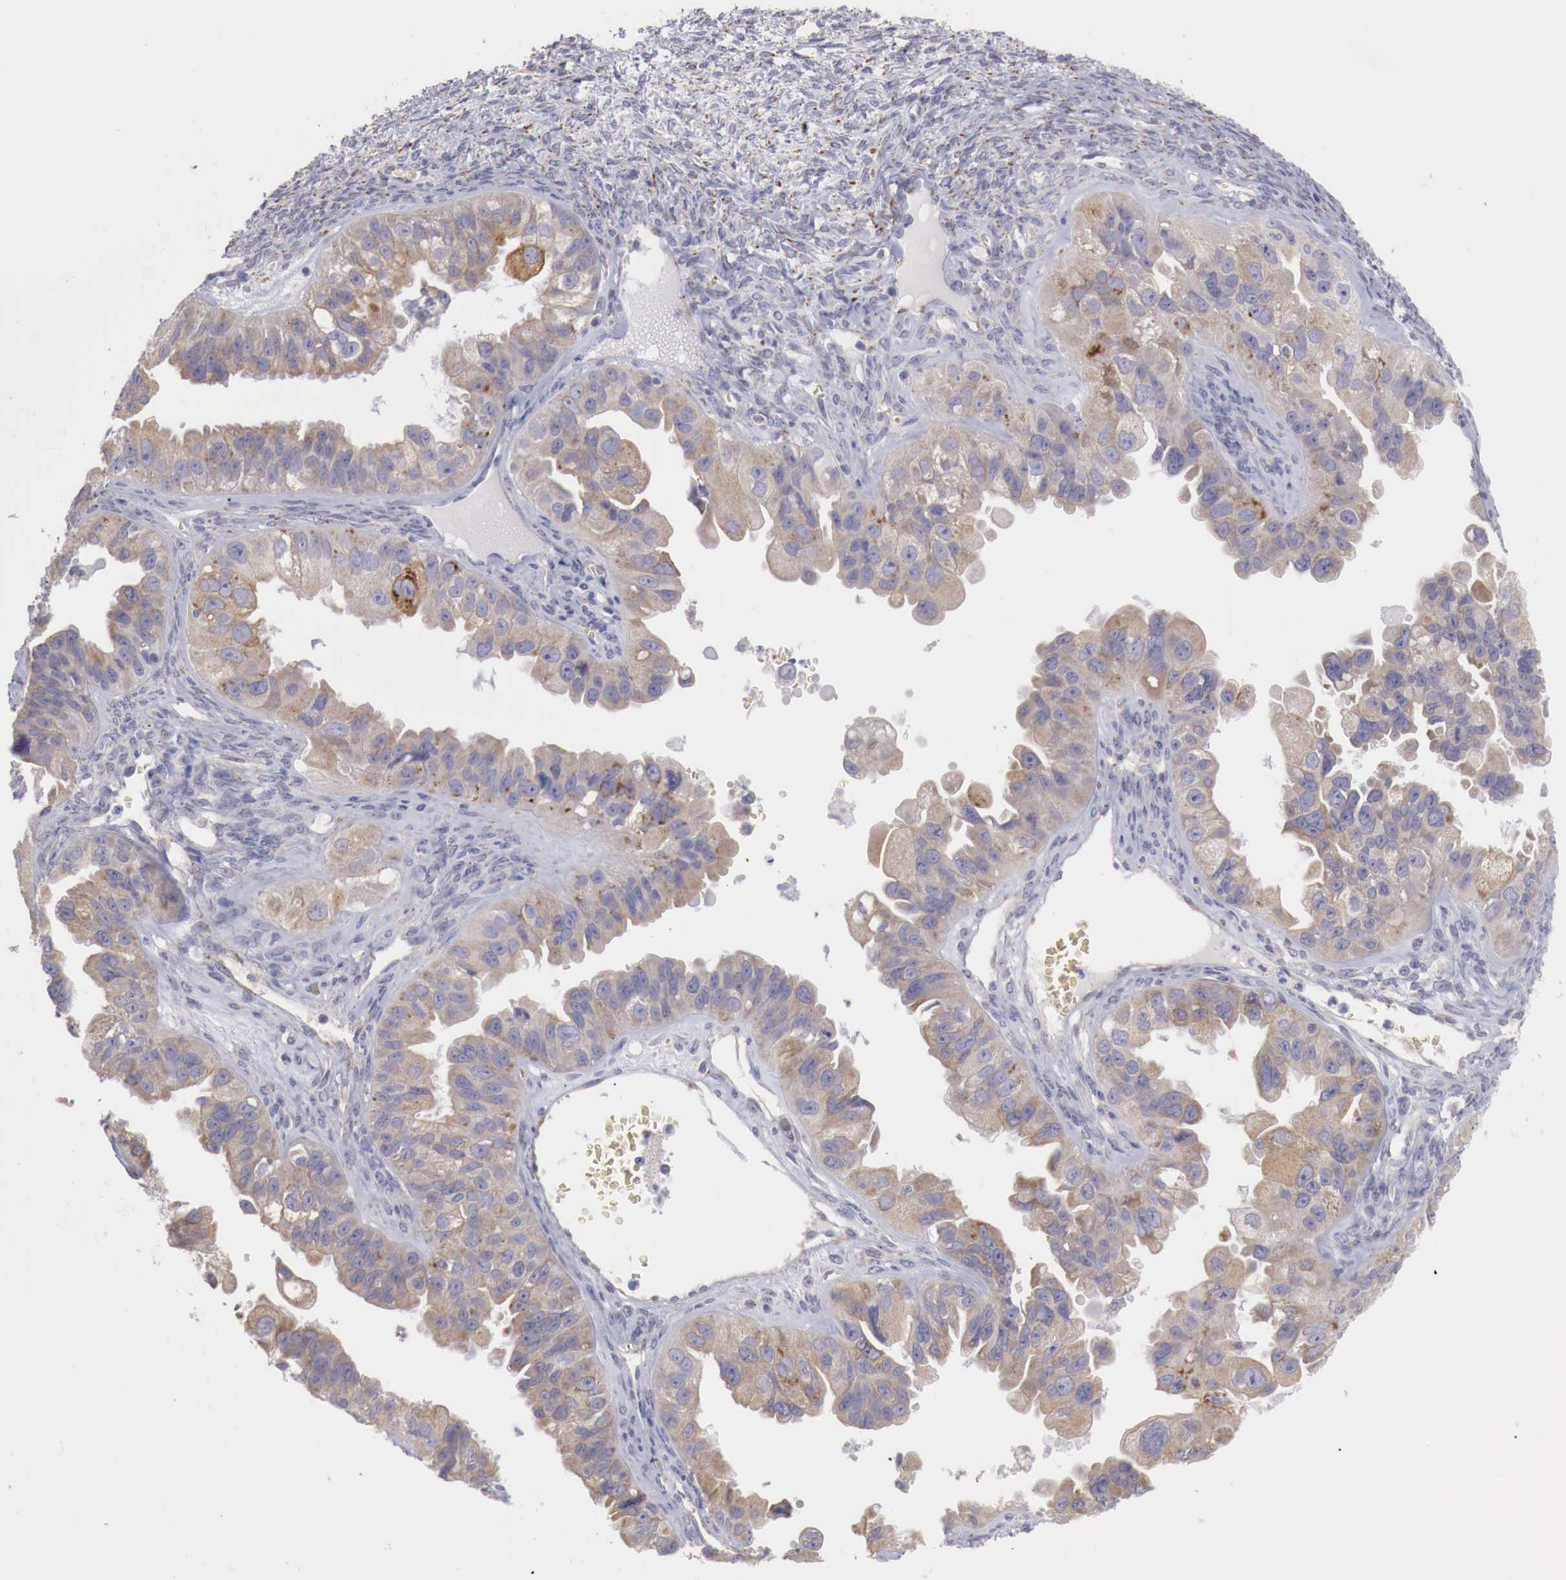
{"staining": {"intensity": "weak", "quantity": ">75%", "location": "cytoplasmic/membranous"}, "tissue": "ovarian cancer", "cell_type": "Tumor cells", "image_type": "cancer", "snomed": [{"axis": "morphology", "description": "Carcinoma, endometroid"}, {"axis": "topography", "description": "Ovary"}], "caption": "Human endometroid carcinoma (ovarian) stained with a protein marker shows weak staining in tumor cells.", "gene": "NSDHL", "patient": {"sex": "female", "age": 85}}